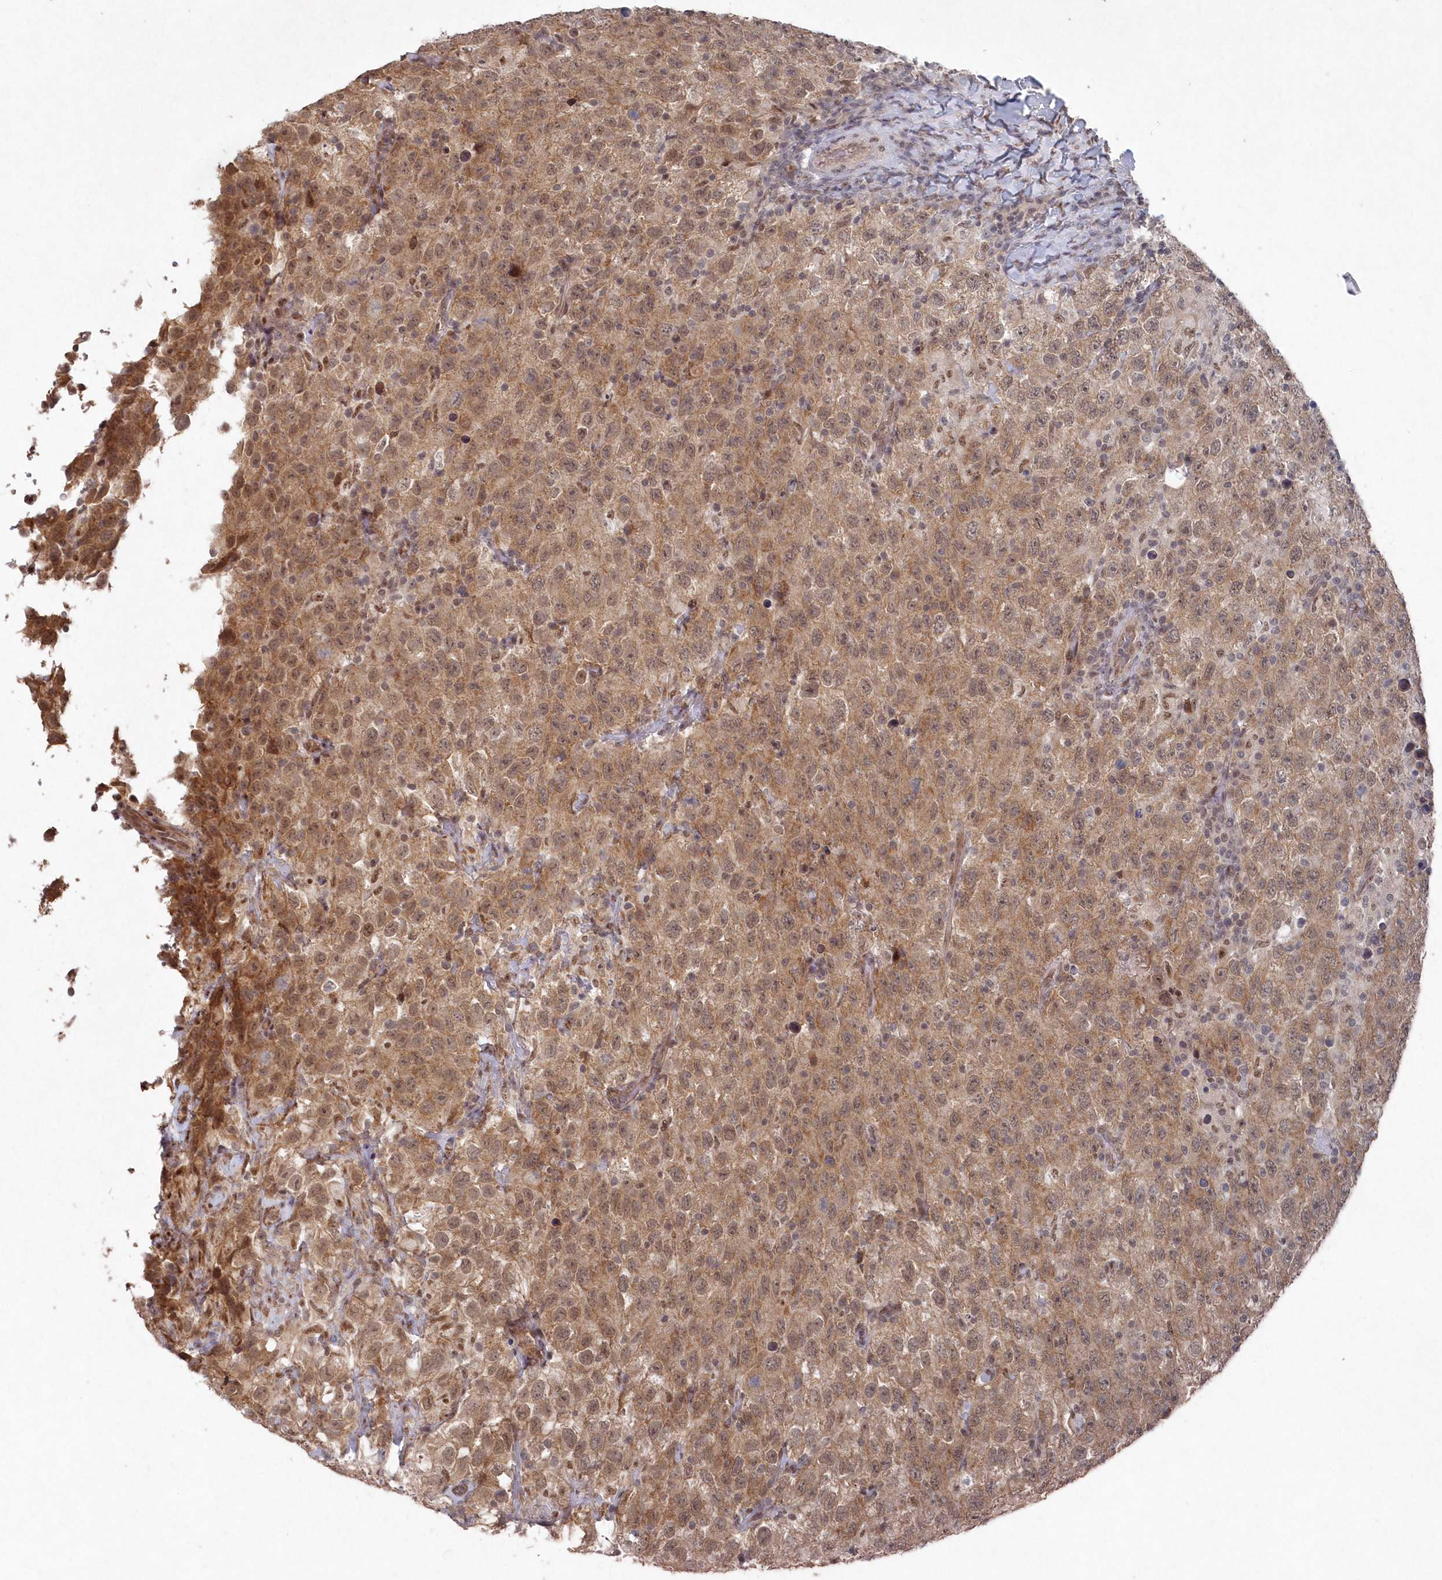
{"staining": {"intensity": "moderate", "quantity": ">75%", "location": "cytoplasmic/membranous"}, "tissue": "testis cancer", "cell_type": "Tumor cells", "image_type": "cancer", "snomed": [{"axis": "morphology", "description": "Seminoma, NOS"}, {"axis": "topography", "description": "Testis"}], "caption": "Testis seminoma tissue shows moderate cytoplasmic/membranous positivity in about >75% of tumor cells (brown staining indicates protein expression, while blue staining denotes nuclei).", "gene": "VSIG2", "patient": {"sex": "male", "age": 41}}